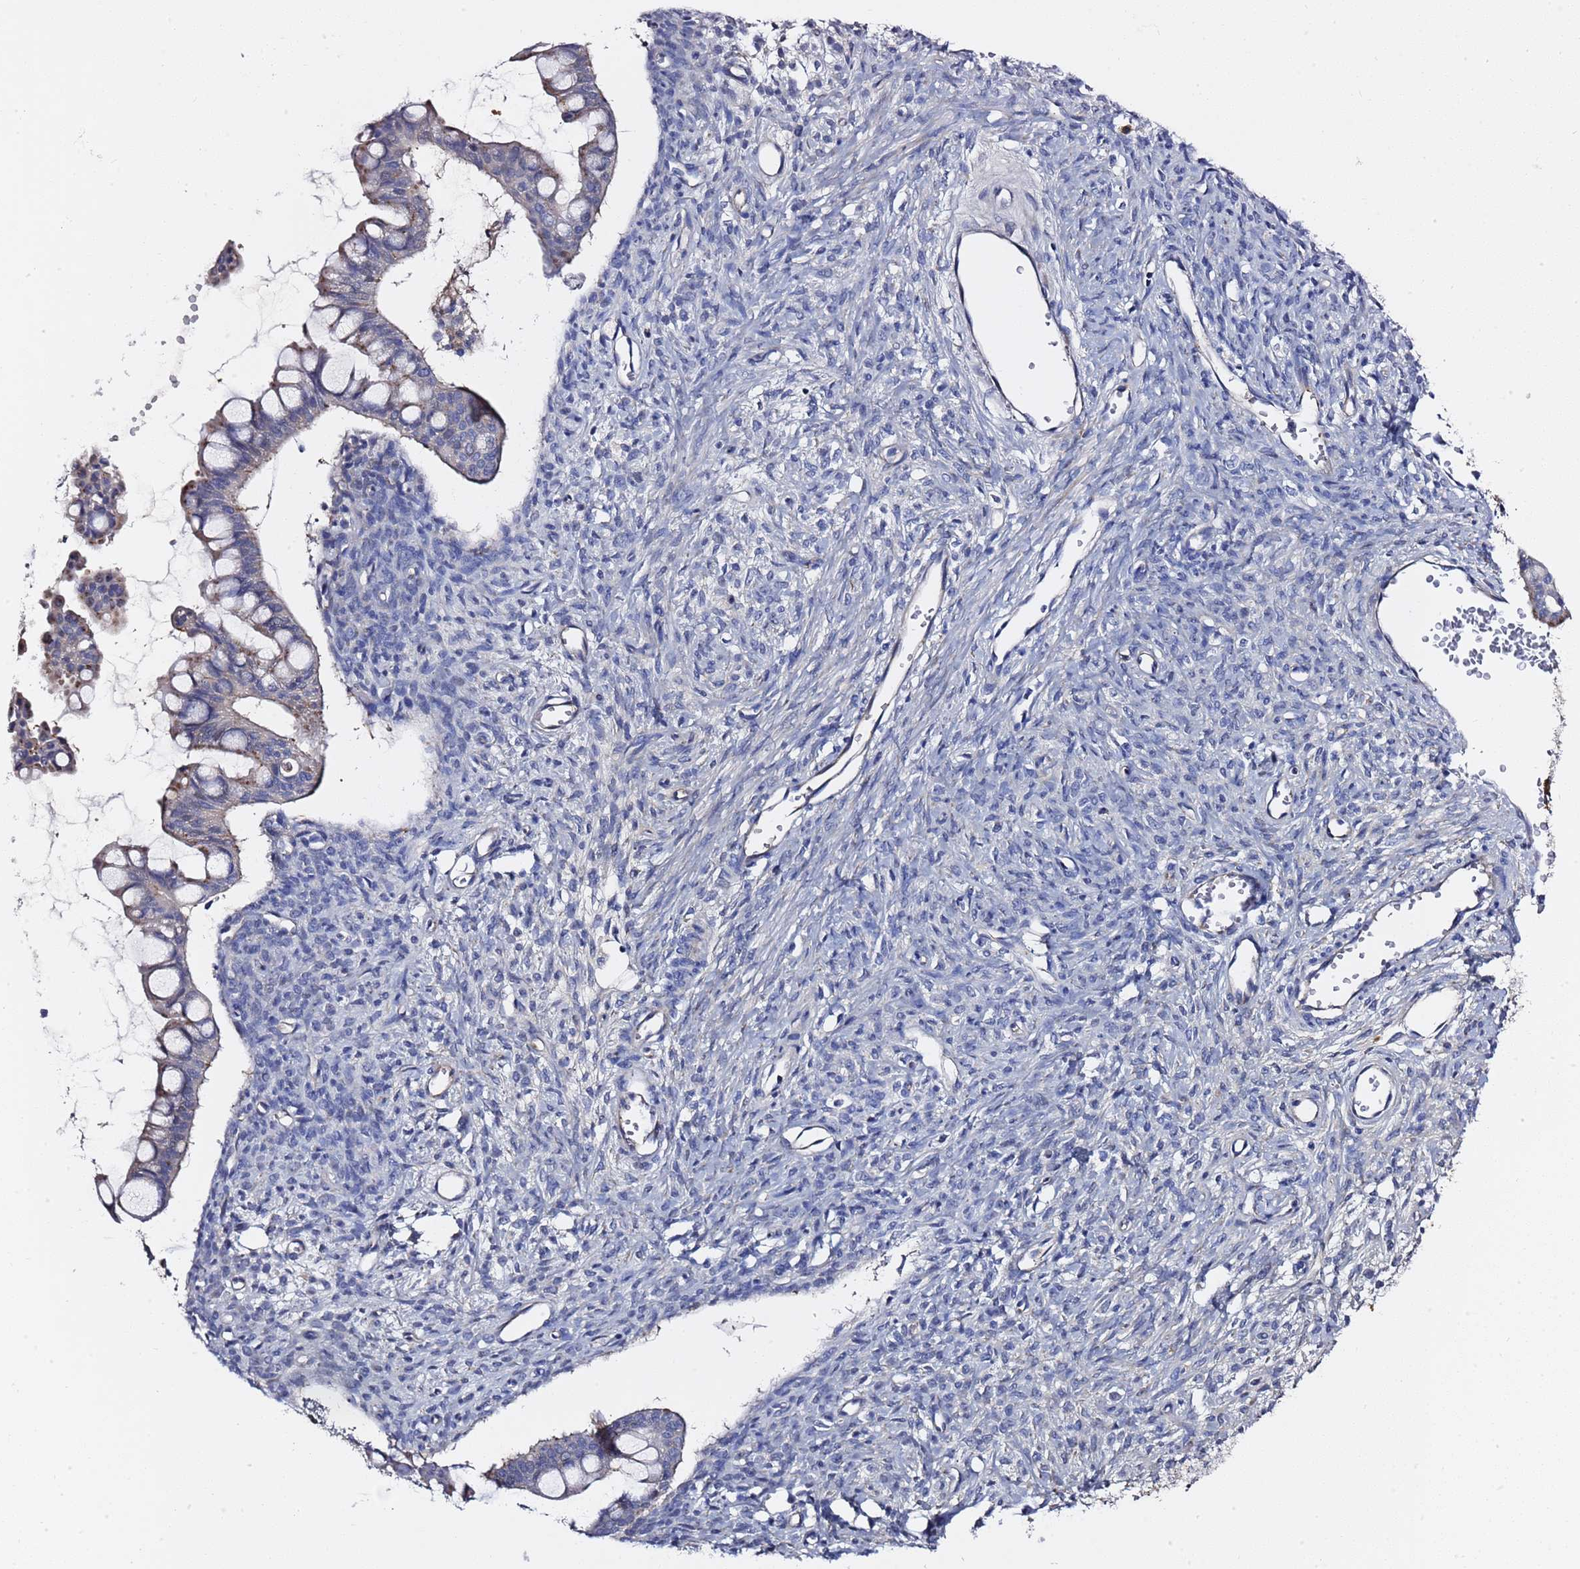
{"staining": {"intensity": "weak", "quantity": "<25%", "location": "cytoplasmic/membranous"}, "tissue": "ovarian cancer", "cell_type": "Tumor cells", "image_type": "cancer", "snomed": [{"axis": "morphology", "description": "Cystadenocarcinoma, mucinous, NOS"}, {"axis": "topography", "description": "Ovary"}], "caption": "Histopathology image shows no significant protein positivity in tumor cells of ovarian cancer (mucinous cystadenocarcinoma). (DAB (3,3'-diaminobenzidine) immunohistochemistry (IHC) visualized using brightfield microscopy, high magnification).", "gene": "NAT2", "patient": {"sex": "female", "age": 73}}